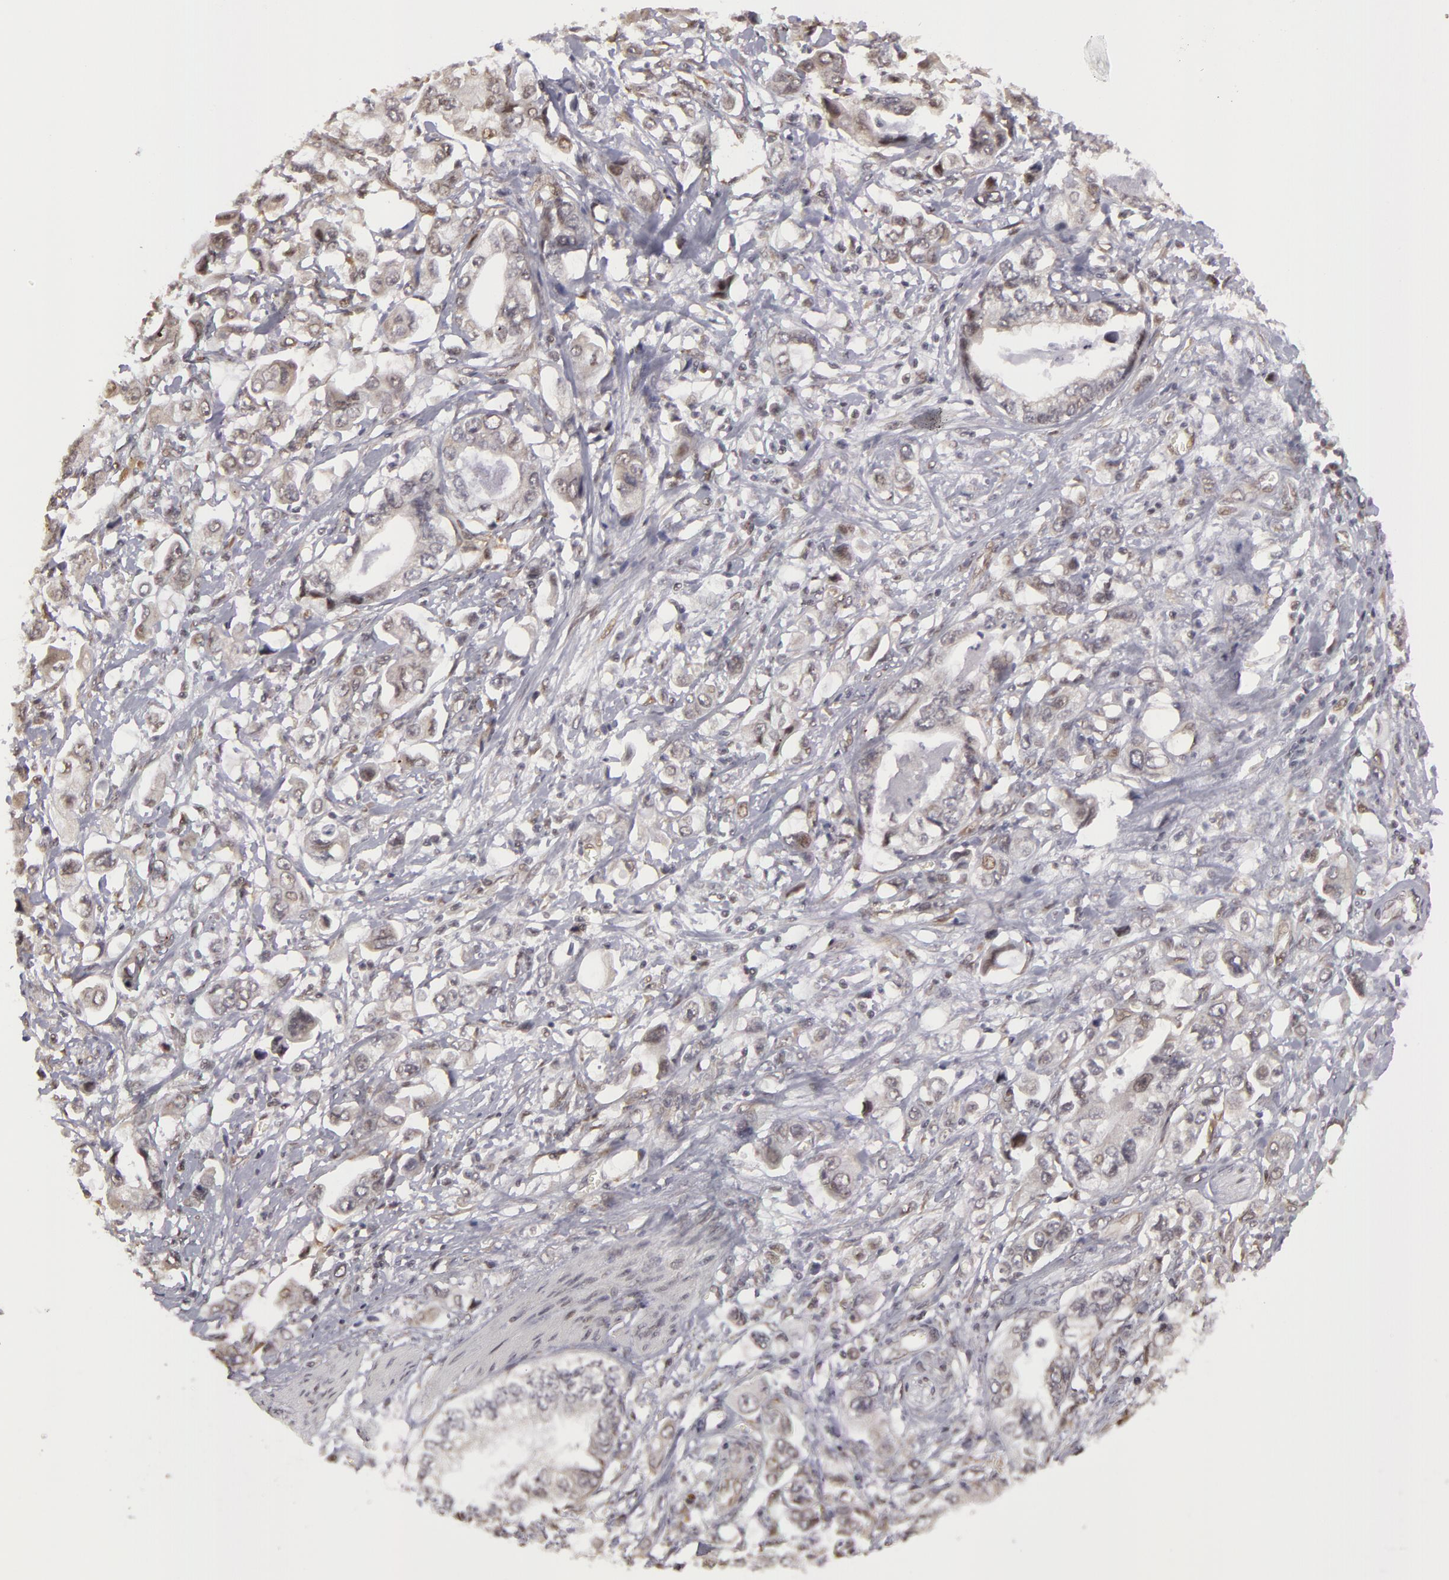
{"staining": {"intensity": "weak", "quantity": "25%-75%", "location": "nuclear"}, "tissue": "stomach cancer", "cell_type": "Tumor cells", "image_type": "cancer", "snomed": [{"axis": "morphology", "description": "Adenocarcinoma, NOS"}, {"axis": "topography", "description": "Pancreas"}, {"axis": "topography", "description": "Stomach, upper"}], "caption": "Adenocarcinoma (stomach) stained with immunohistochemistry reveals weak nuclear positivity in approximately 25%-75% of tumor cells. (IHC, brightfield microscopy, high magnification).", "gene": "ZNF133", "patient": {"sex": "male", "age": 77}}